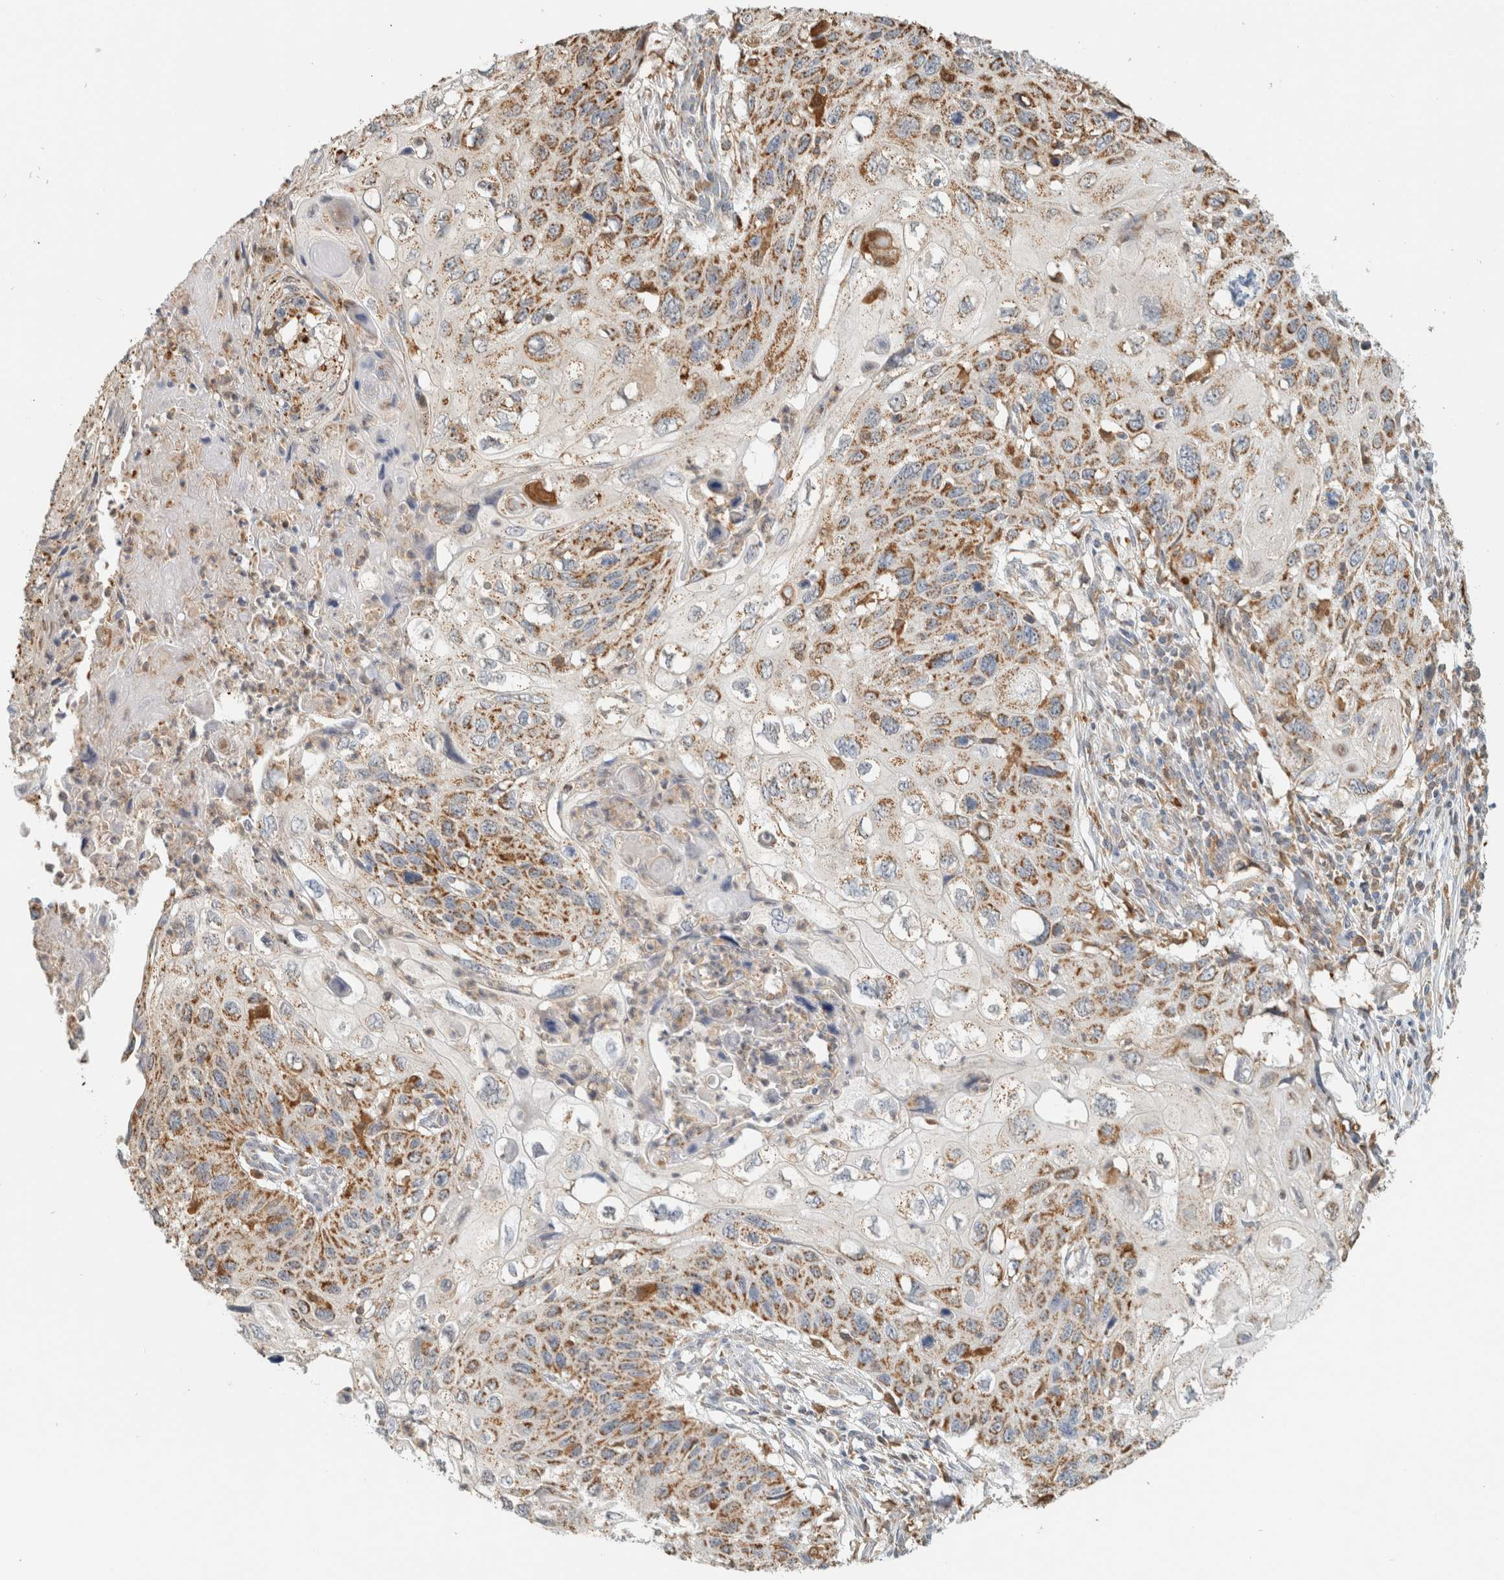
{"staining": {"intensity": "moderate", "quantity": ">75%", "location": "cytoplasmic/membranous"}, "tissue": "cervical cancer", "cell_type": "Tumor cells", "image_type": "cancer", "snomed": [{"axis": "morphology", "description": "Squamous cell carcinoma, NOS"}, {"axis": "topography", "description": "Cervix"}], "caption": "The immunohistochemical stain shows moderate cytoplasmic/membranous positivity in tumor cells of cervical squamous cell carcinoma tissue.", "gene": "CAPG", "patient": {"sex": "female", "age": 70}}